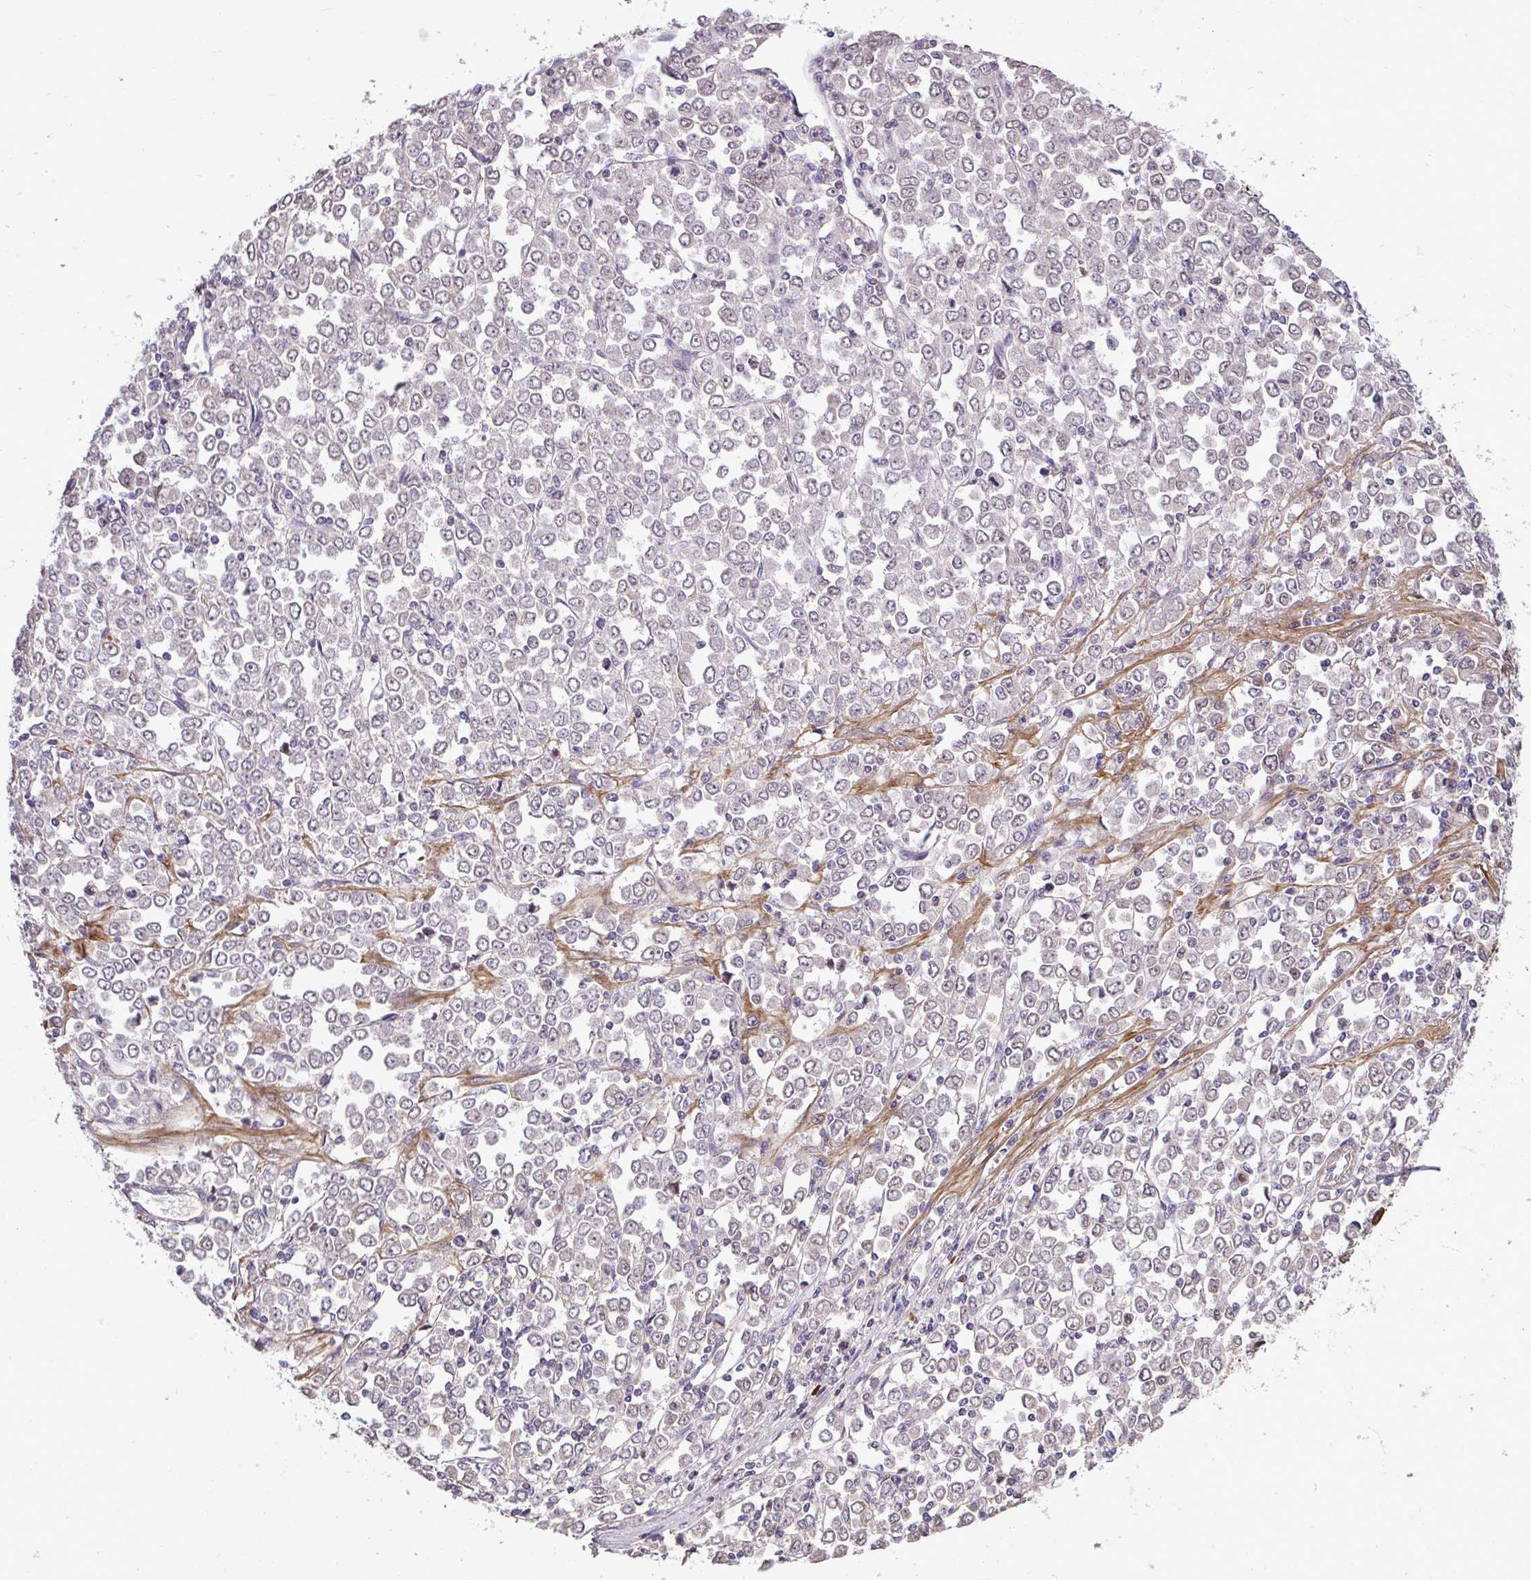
{"staining": {"intensity": "negative", "quantity": "none", "location": "none"}, "tissue": "stomach cancer", "cell_type": "Tumor cells", "image_type": "cancer", "snomed": [{"axis": "morphology", "description": "Adenocarcinoma, NOS"}, {"axis": "topography", "description": "Stomach, upper"}], "caption": "This is a micrograph of immunohistochemistry staining of stomach cancer (adenocarcinoma), which shows no positivity in tumor cells.", "gene": "ZSCAN9", "patient": {"sex": "male", "age": 70}}